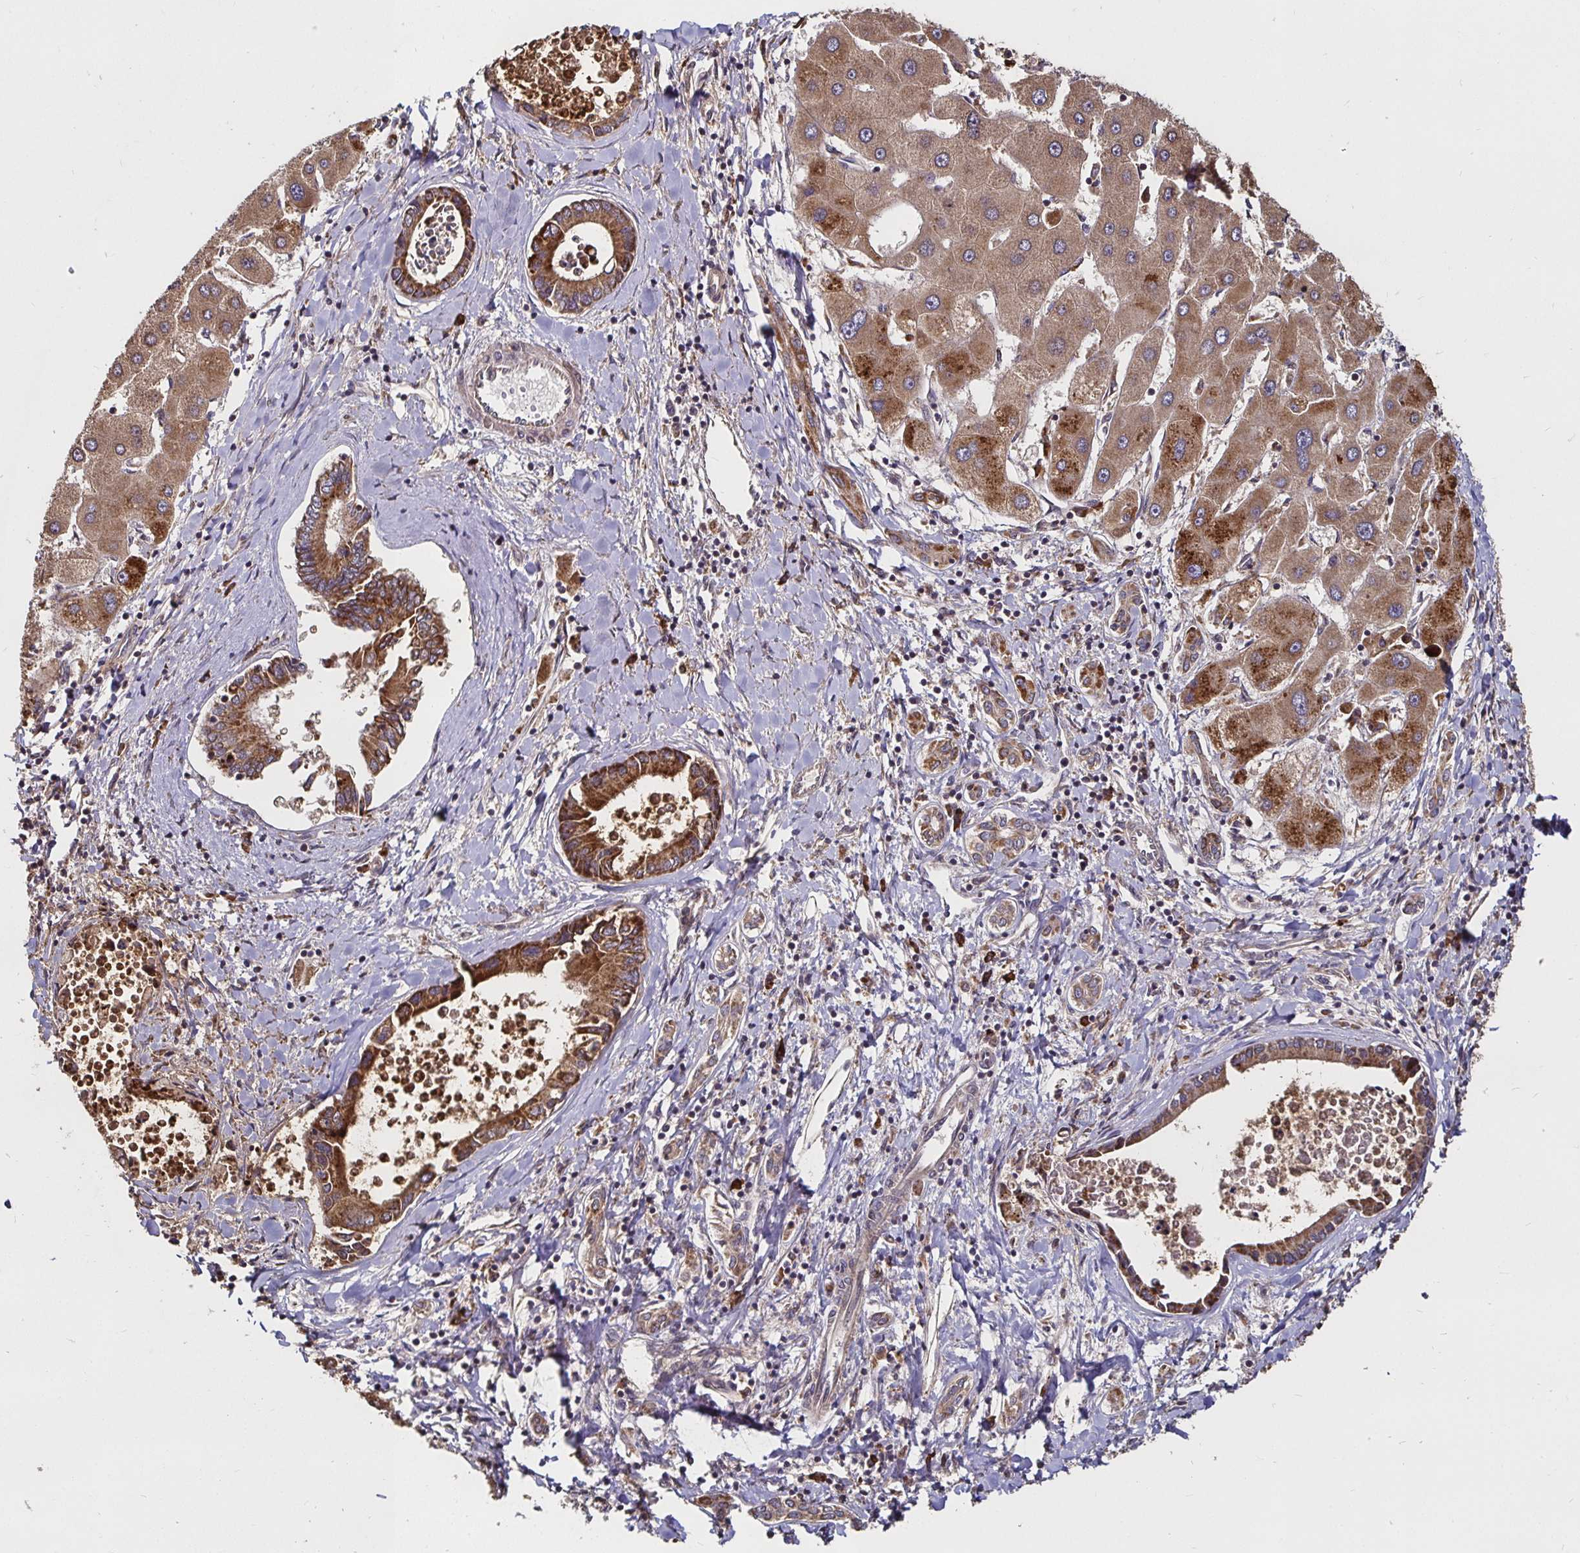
{"staining": {"intensity": "strong", "quantity": "25%-75%", "location": "cytoplasmic/membranous"}, "tissue": "liver cancer", "cell_type": "Tumor cells", "image_type": "cancer", "snomed": [{"axis": "morphology", "description": "Cholangiocarcinoma"}, {"axis": "topography", "description": "Liver"}], "caption": "Human liver cancer (cholangiocarcinoma) stained with a protein marker demonstrates strong staining in tumor cells.", "gene": "MLST8", "patient": {"sex": "male", "age": 66}}